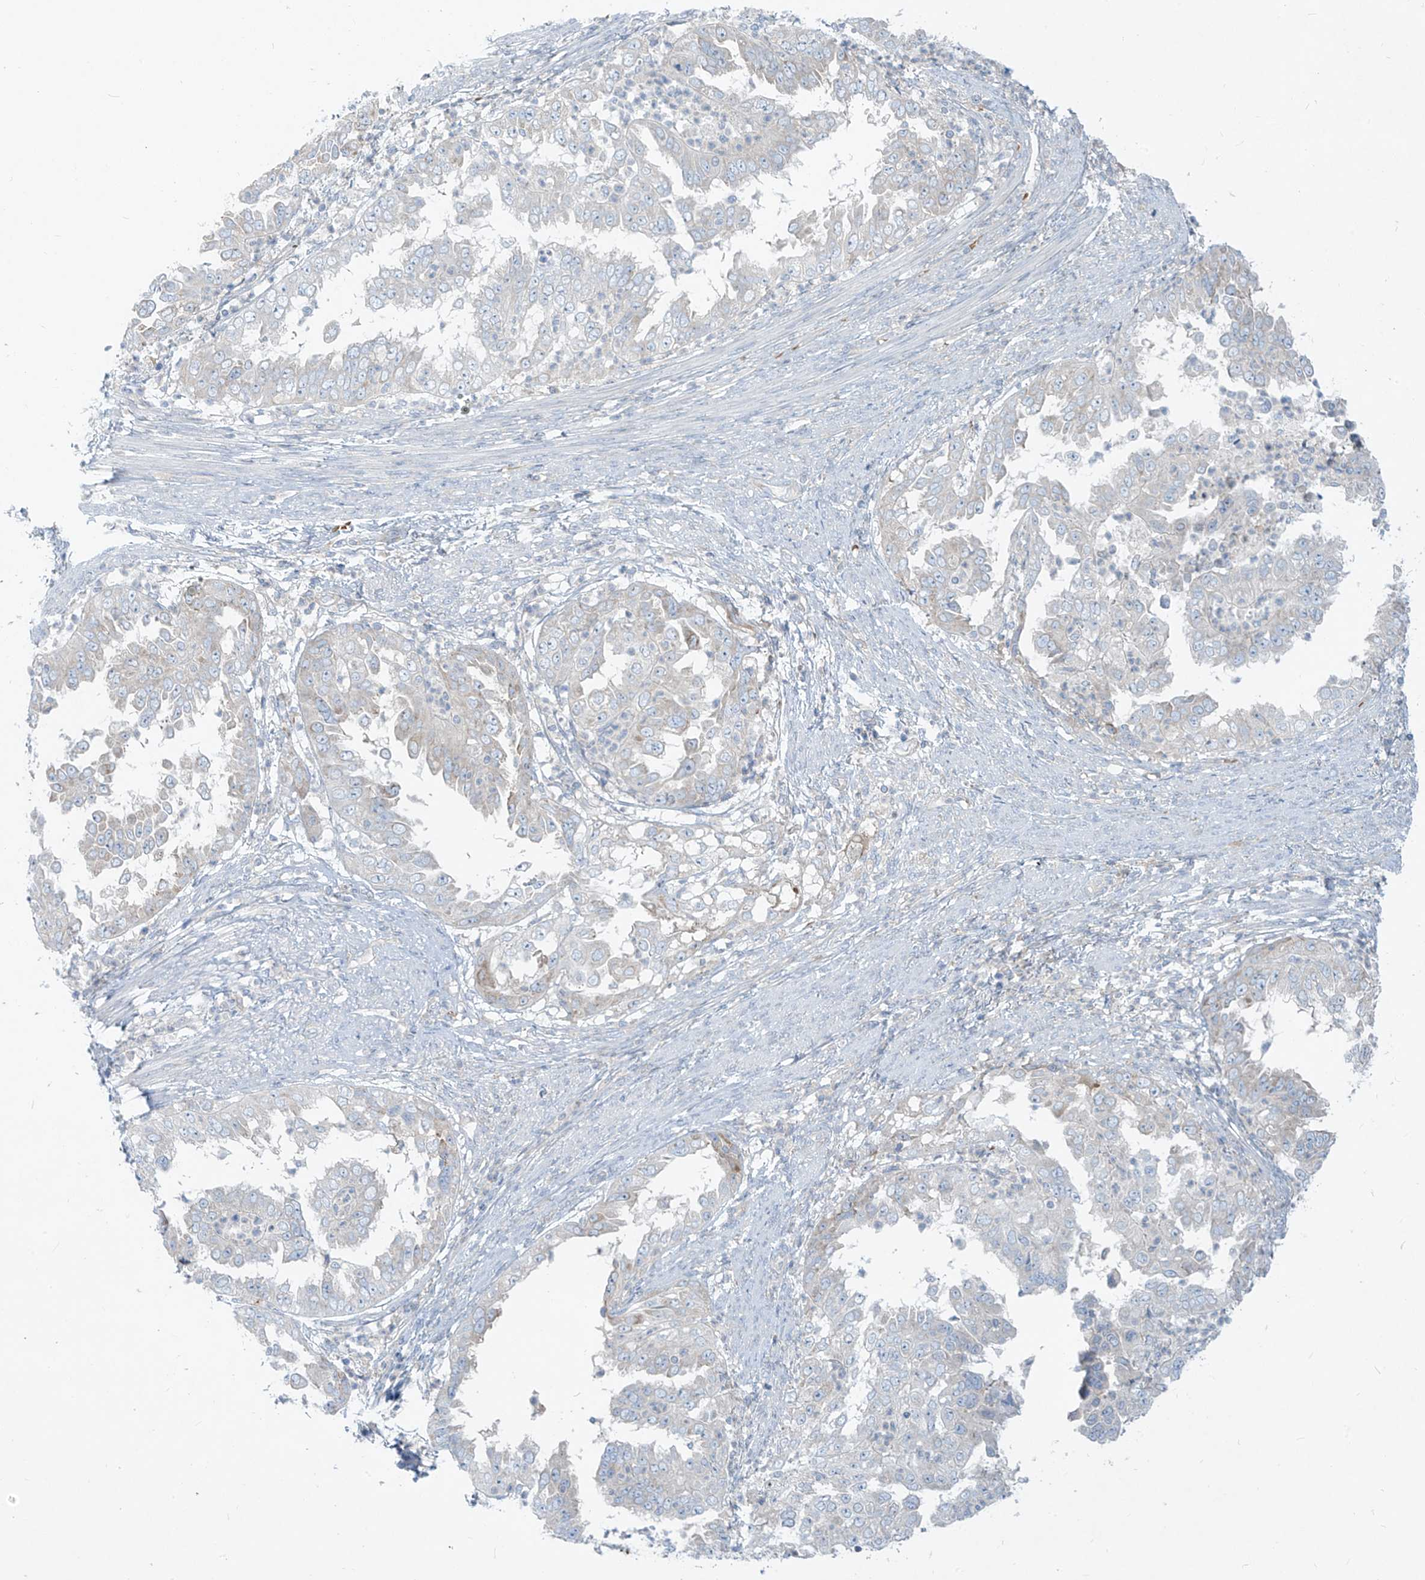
{"staining": {"intensity": "negative", "quantity": "none", "location": "none"}, "tissue": "endometrial cancer", "cell_type": "Tumor cells", "image_type": "cancer", "snomed": [{"axis": "morphology", "description": "Adenocarcinoma, NOS"}, {"axis": "topography", "description": "Endometrium"}], "caption": "Tumor cells are negative for brown protein staining in endometrial adenocarcinoma.", "gene": "DGKQ", "patient": {"sex": "female", "age": 85}}